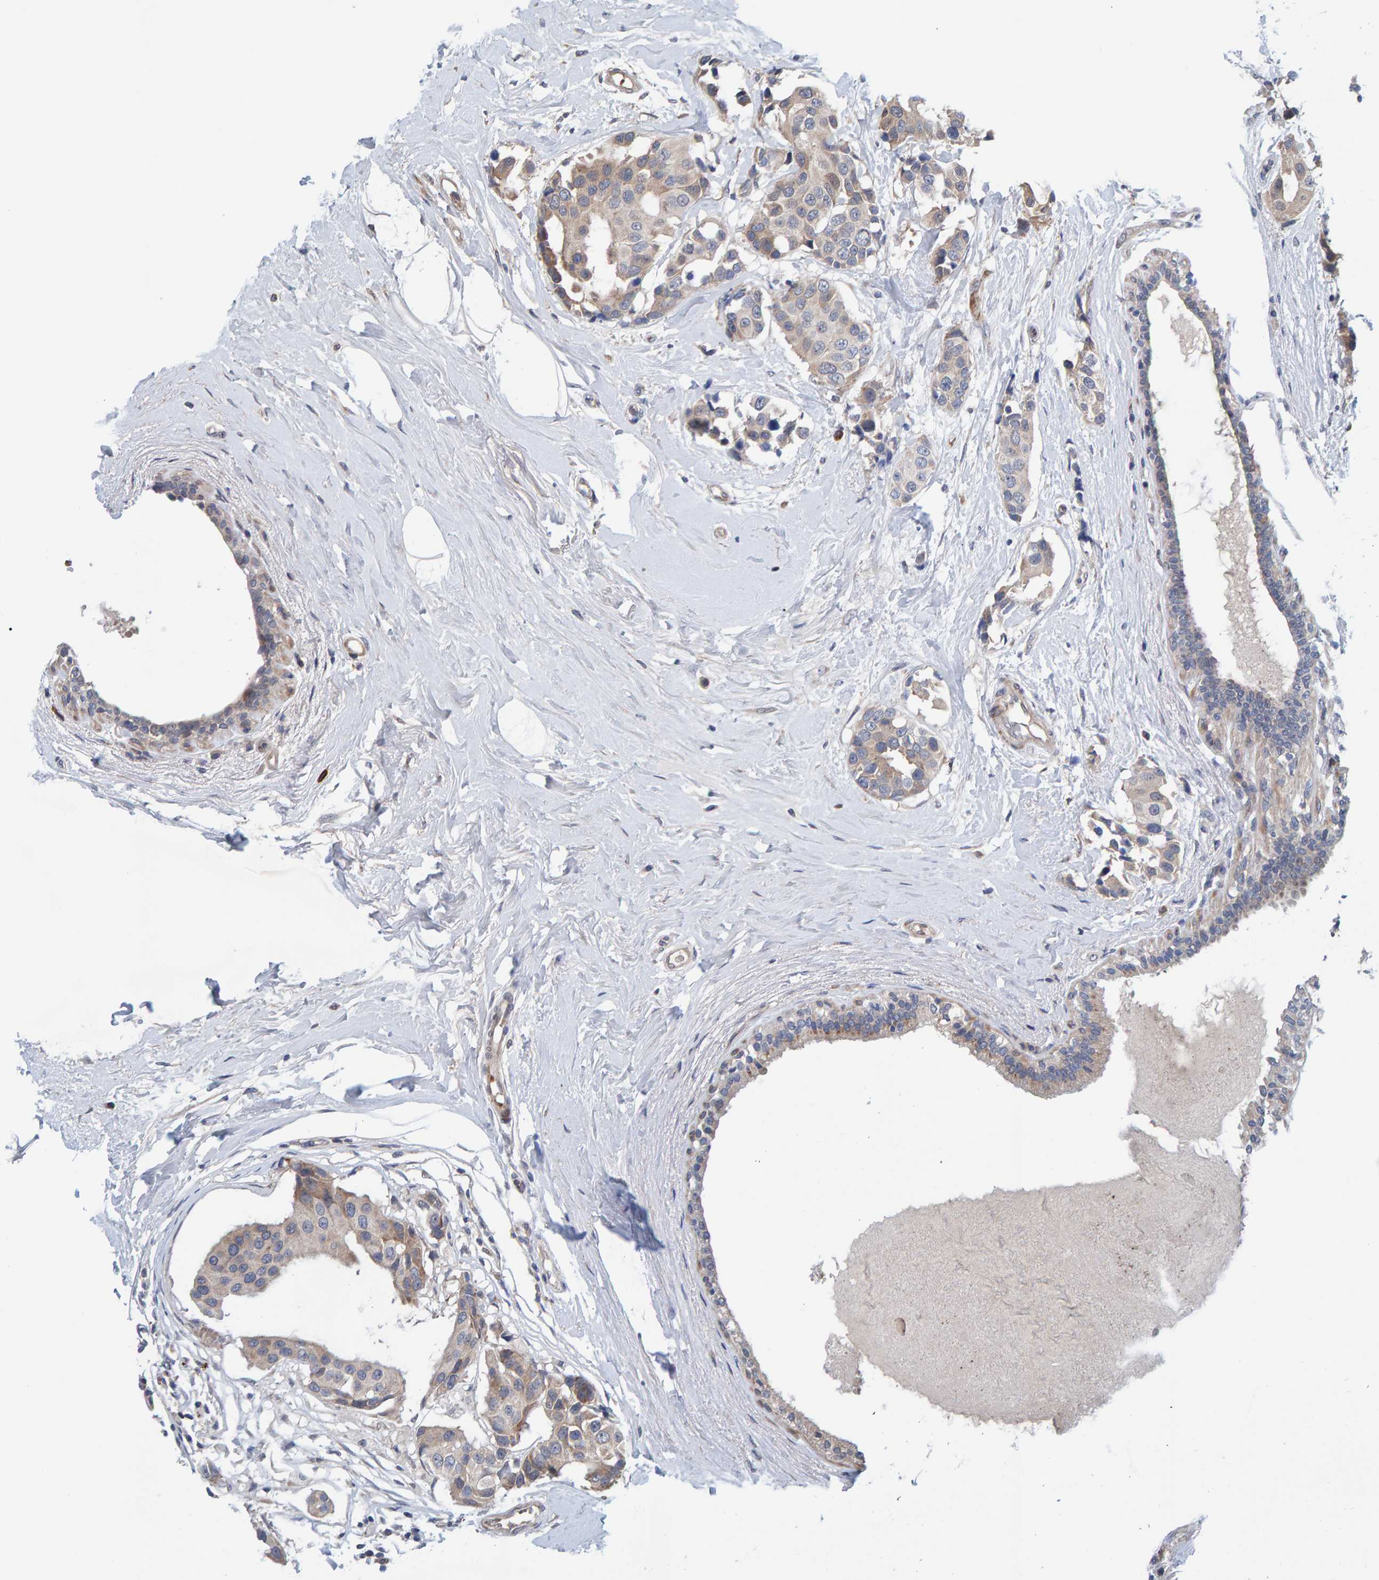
{"staining": {"intensity": "weak", "quantity": "25%-75%", "location": "cytoplasmic/membranous"}, "tissue": "breast cancer", "cell_type": "Tumor cells", "image_type": "cancer", "snomed": [{"axis": "morphology", "description": "Normal tissue, NOS"}, {"axis": "morphology", "description": "Duct carcinoma"}, {"axis": "topography", "description": "Breast"}], "caption": "Immunohistochemical staining of human breast cancer exhibits weak cytoplasmic/membranous protein staining in about 25%-75% of tumor cells. (DAB (3,3'-diaminobenzidine) IHC with brightfield microscopy, high magnification).", "gene": "MFSD6L", "patient": {"sex": "female", "age": 39}}